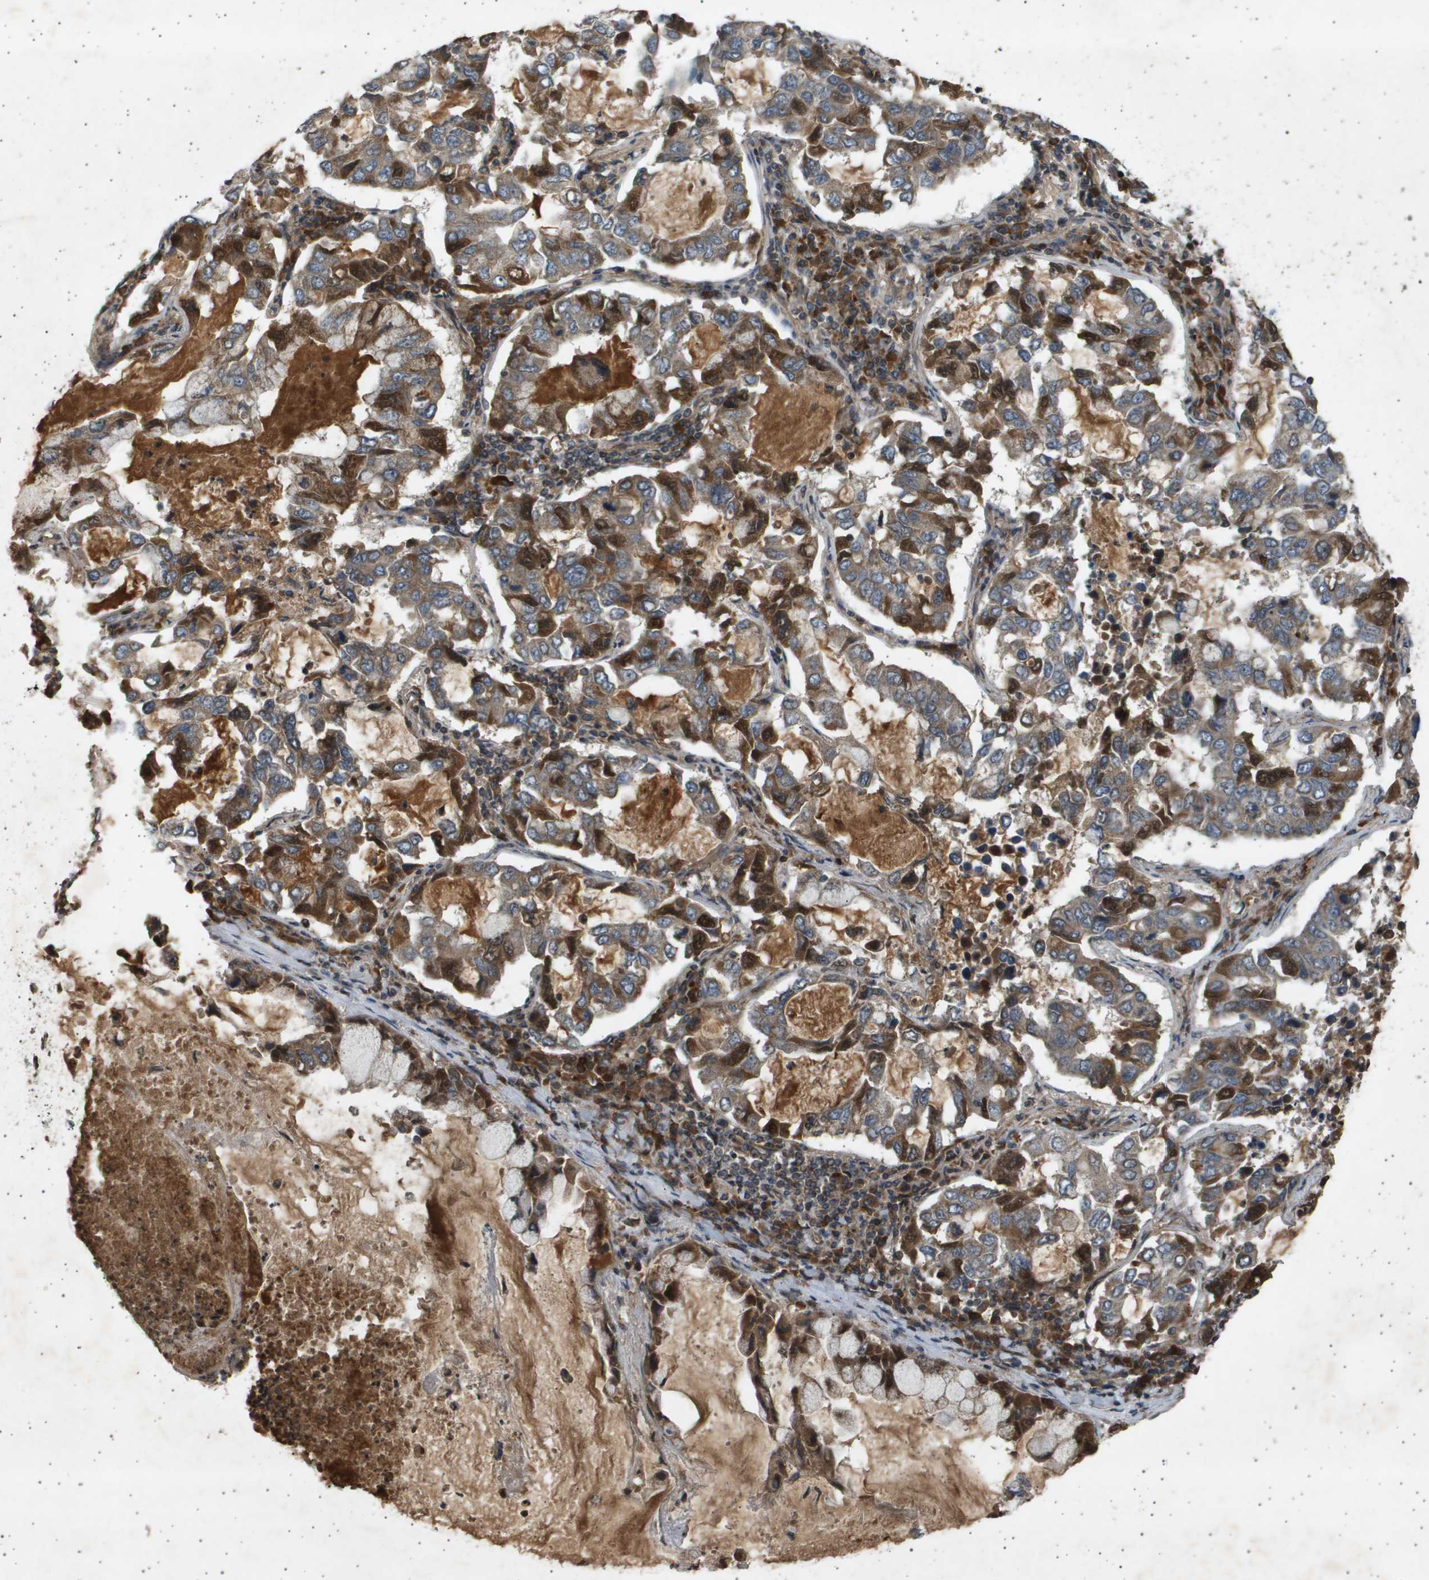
{"staining": {"intensity": "moderate", "quantity": ">75%", "location": "cytoplasmic/membranous,nuclear"}, "tissue": "lung cancer", "cell_type": "Tumor cells", "image_type": "cancer", "snomed": [{"axis": "morphology", "description": "Adenocarcinoma, NOS"}, {"axis": "topography", "description": "Lung"}], "caption": "Protein expression analysis of human adenocarcinoma (lung) reveals moderate cytoplasmic/membranous and nuclear positivity in about >75% of tumor cells. (DAB (3,3'-diaminobenzidine) = brown stain, brightfield microscopy at high magnification).", "gene": "TNRC6A", "patient": {"sex": "male", "age": 64}}